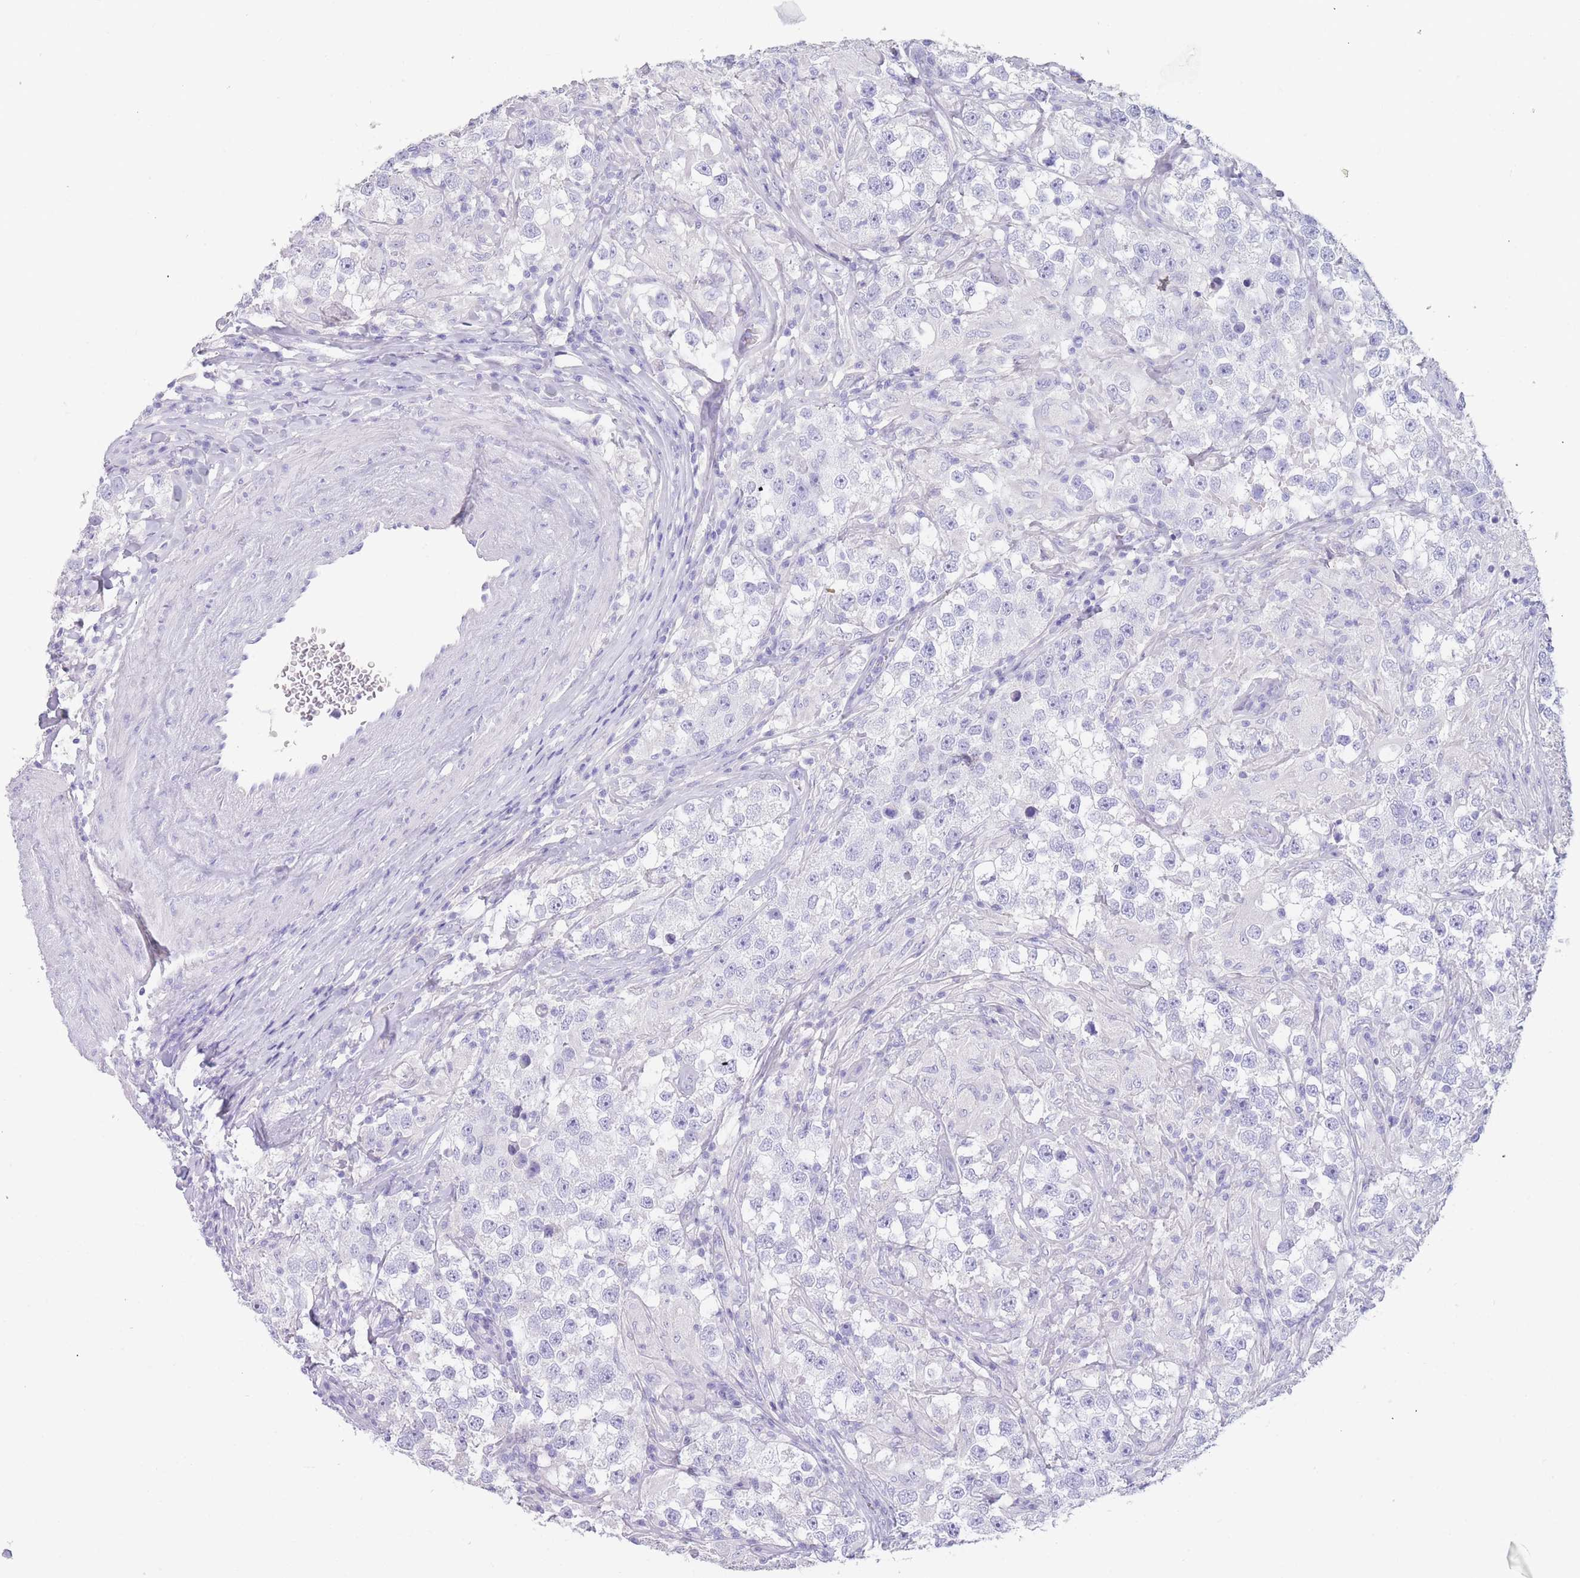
{"staining": {"intensity": "negative", "quantity": "none", "location": "none"}, "tissue": "testis cancer", "cell_type": "Tumor cells", "image_type": "cancer", "snomed": [{"axis": "morphology", "description": "Seminoma, NOS"}, {"axis": "topography", "description": "Testis"}], "caption": "Tumor cells show no significant staining in testis seminoma.", "gene": "ZNF627", "patient": {"sex": "male", "age": 46}}